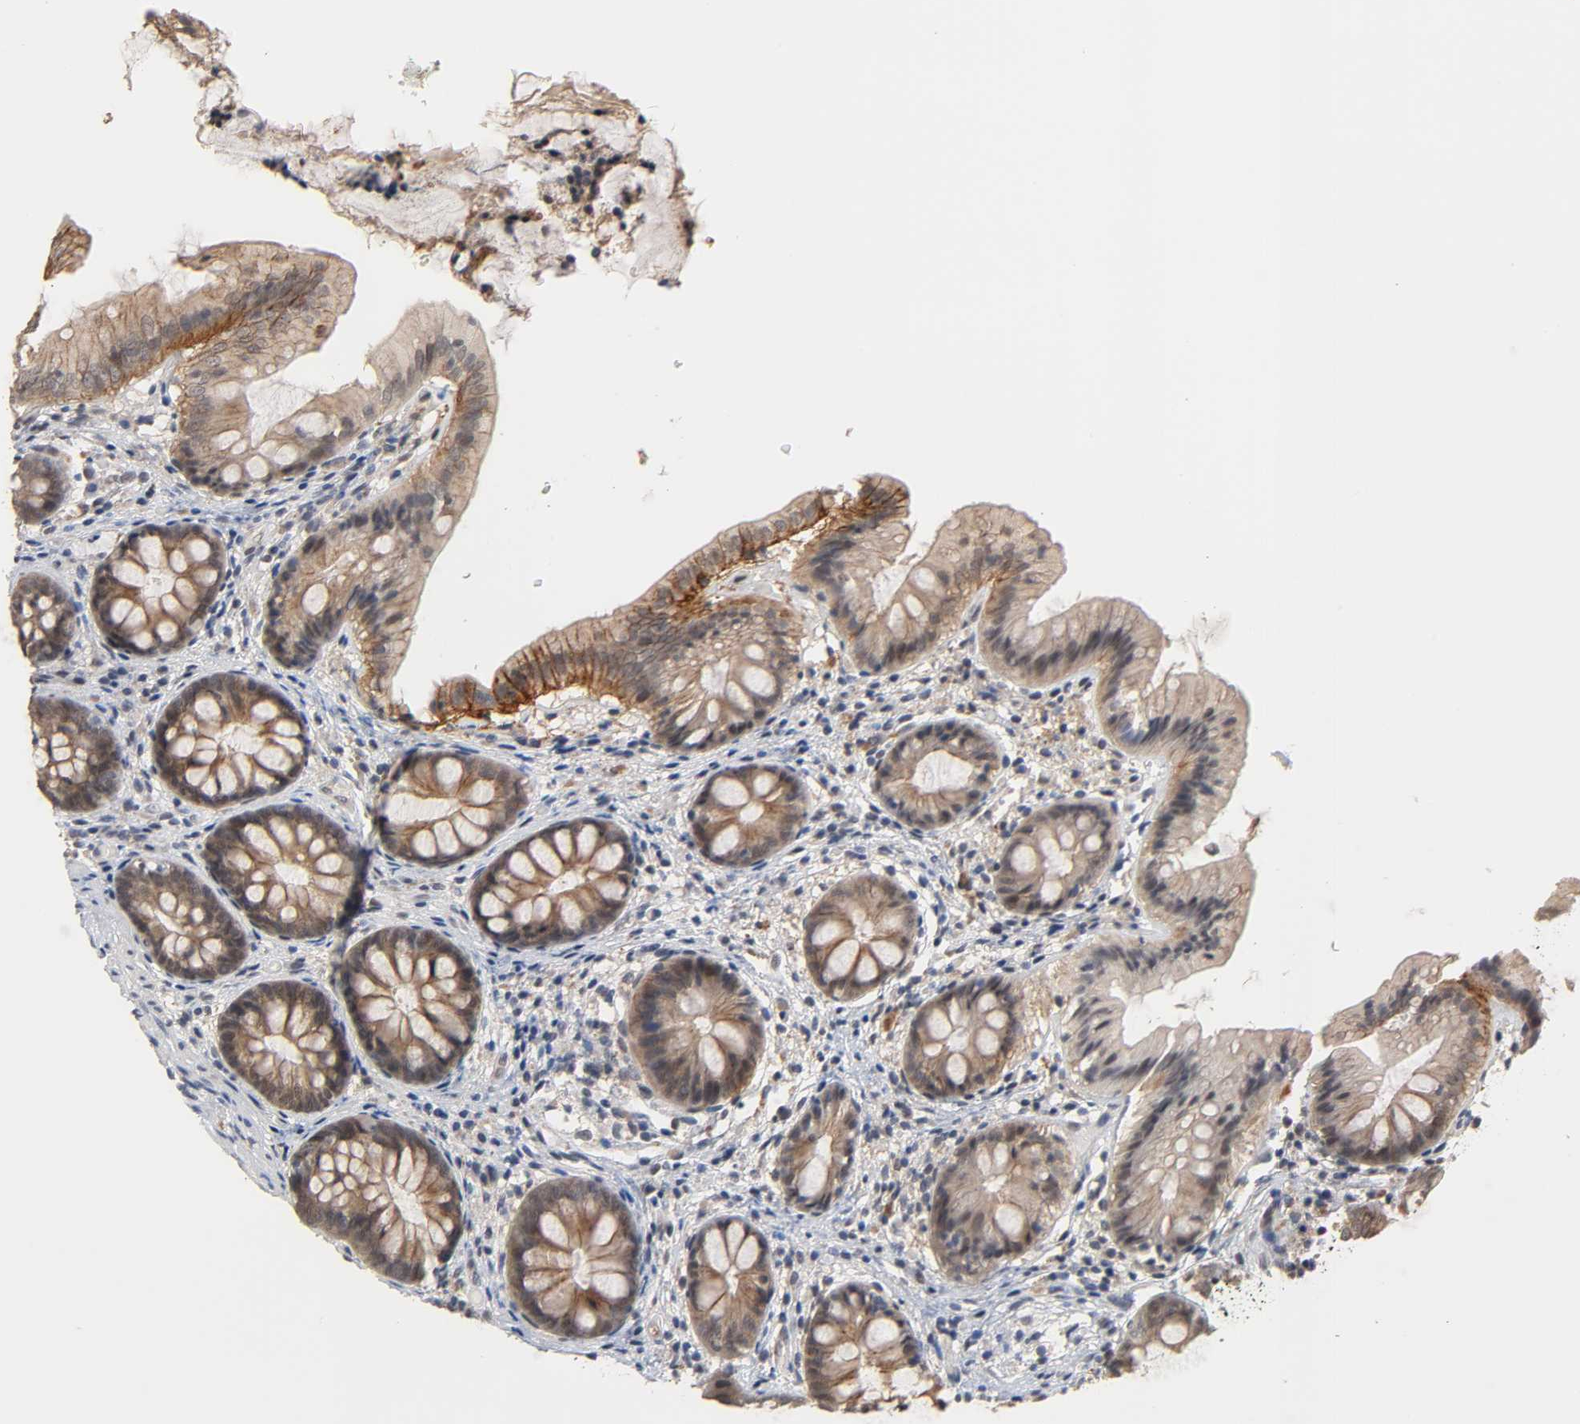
{"staining": {"intensity": "moderate", "quantity": "25%-75%", "location": "nuclear"}, "tissue": "colon", "cell_type": "Endothelial cells", "image_type": "normal", "snomed": [{"axis": "morphology", "description": "Normal tissue, NOS"}, {"axis": "topography", "description": "Smooth muscle"}, {"axis": "topography", "description": "Colon"}], "caption": "Immunohistochemistry (IHC) of unremarkable colon reveals medium levels of moderate nuclear staining in approximately 25%-75% of endothelial cells. Immunohistochemistry (IHC) stains the protein in brown and the nuclei are stained blue.", "gene": "HTR1E", "patient": {"sex": "male", "age": 67}}